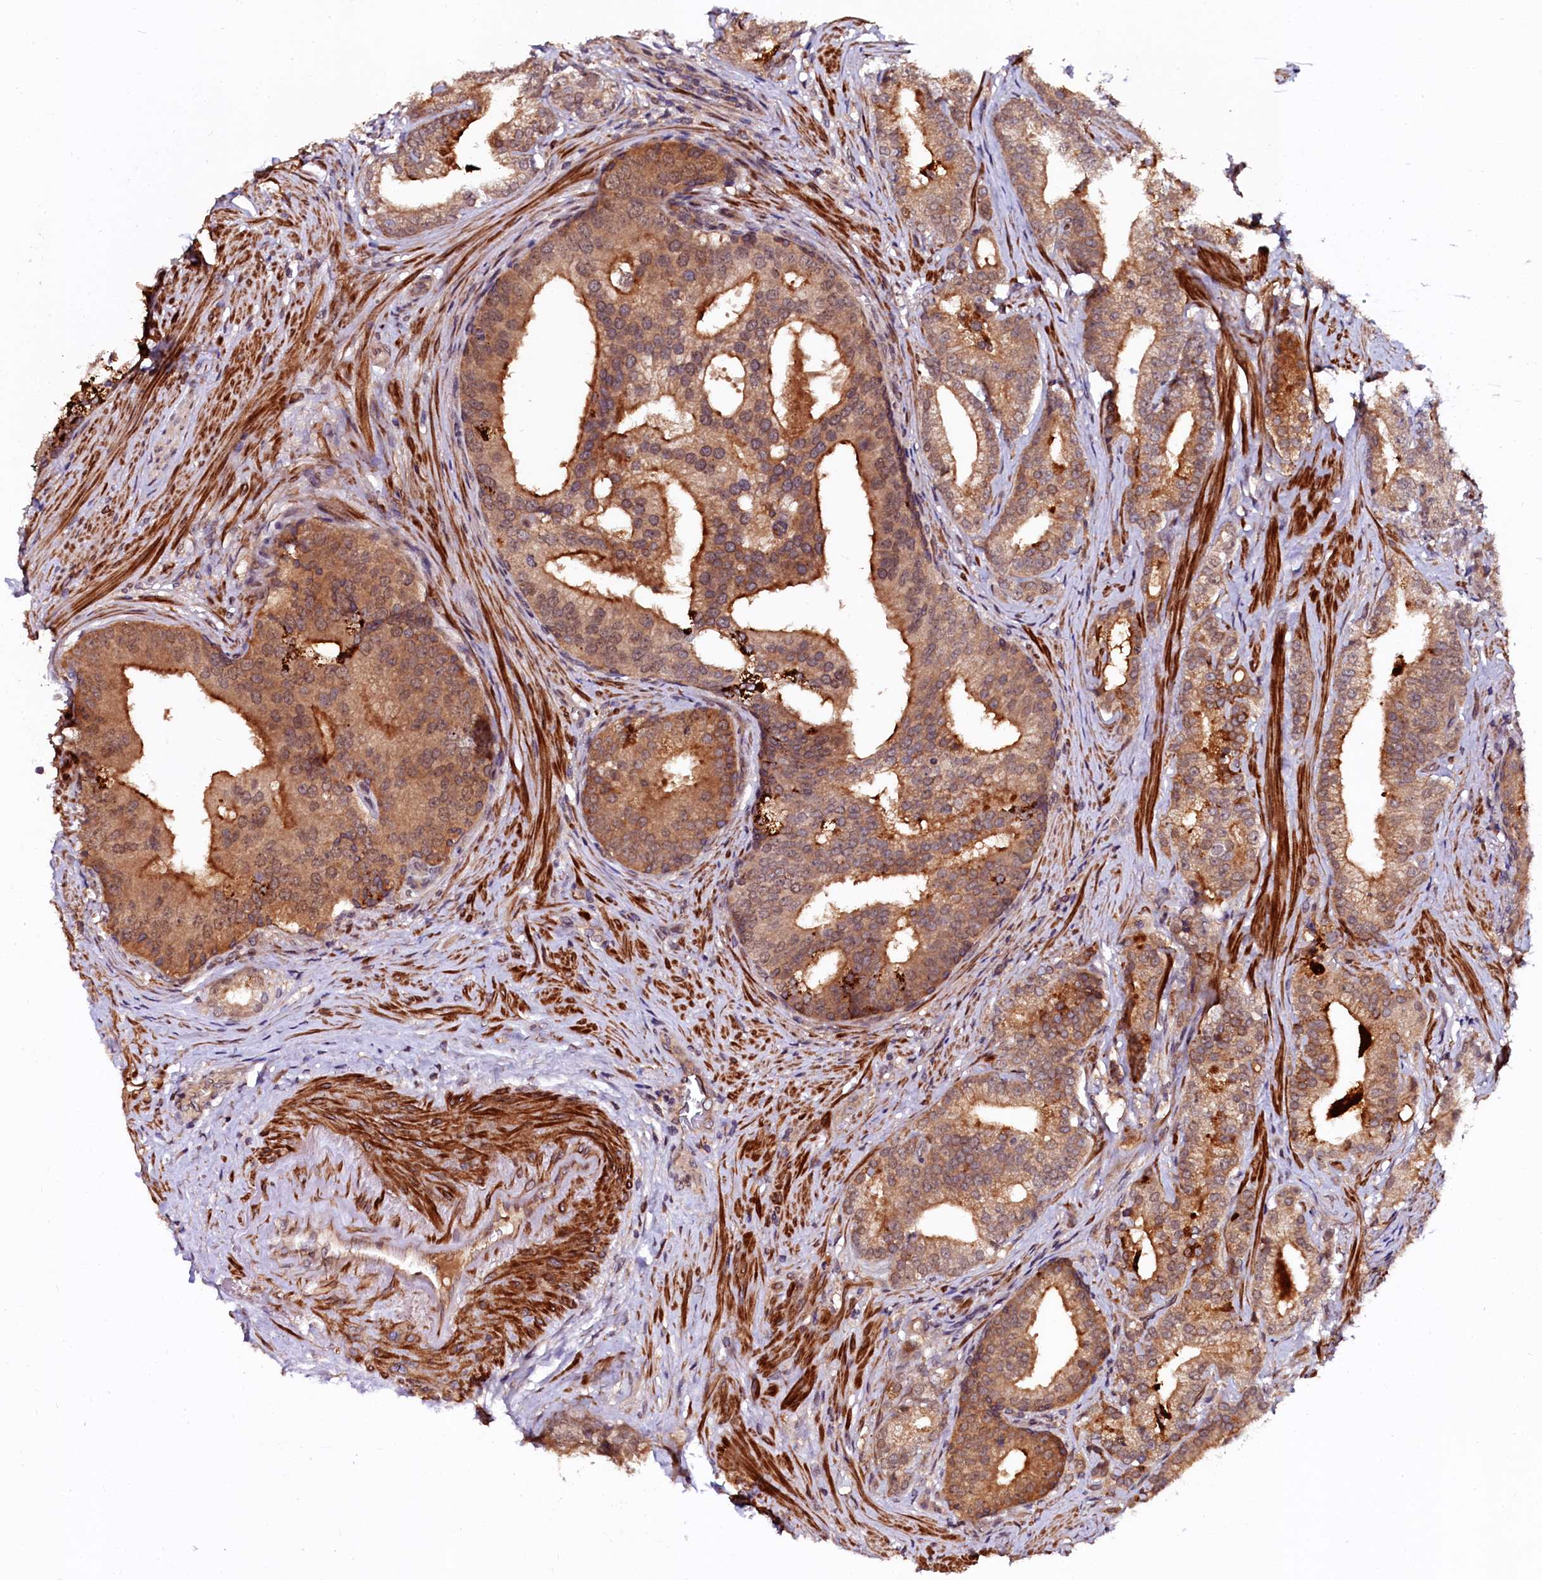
{"staining": {"intensity": "moderate", "quantity": ">75%", "location": "cytoplasmic/membranous"}, "tissue": "prostate cancer", "cell_type": "Tumor cells", "image_type": "cancer", "snomed": [{"axis": "morphology", "description": "Adenocarcinoma, Low grade"}, {"axis": "topography", "description": "Prostate"}], "caption": "Protein expression analysis of human prostate cancer (adenocarcinoma (low-grade)) reveals moderate cytoplasmic/membranous expression in about >75% of tumor cells.", "gene": "N4BP1", "patient": {"sex": "male", "age": 71}}